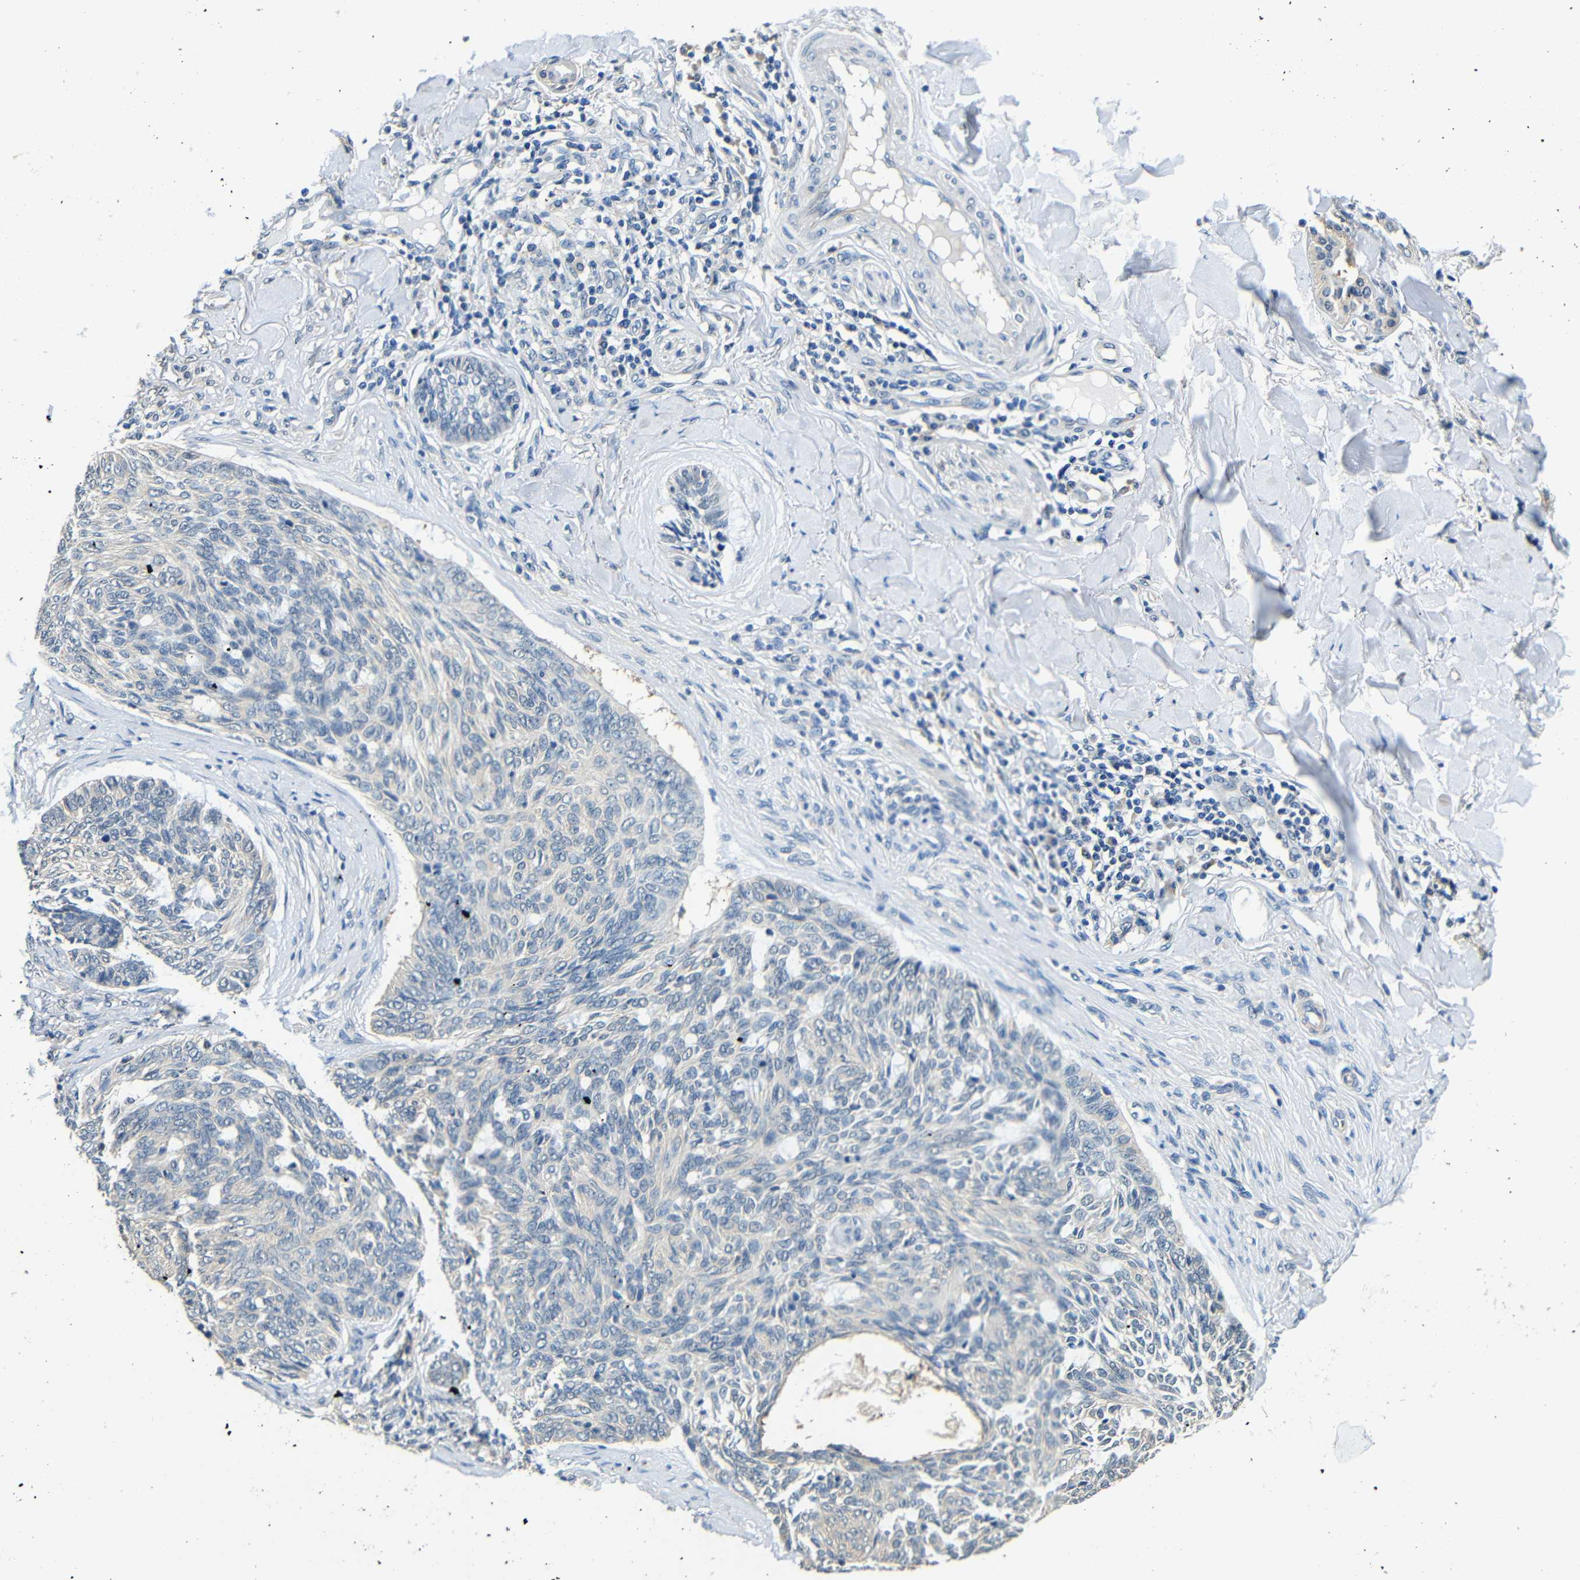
{"staining": {"intensity": "negative", "quantity": "none", "location": "none"}, "tissue": "skin cancer", "cell_type": "Tumor cells", "image_type": "cancer", "snomed": [{"axis": "morphology", "description": "Basal cell carcinoma"}, {"axis": "topography", "description": "Skin"}], "caption": "IHC image of neoplastic tissue: basal cell carcinoma (skin) stained with DAB demonstrates no significant protein staining in tumor cells.", "gene": "ADAP1", "patient": {"sex": "male", "age": 43}}